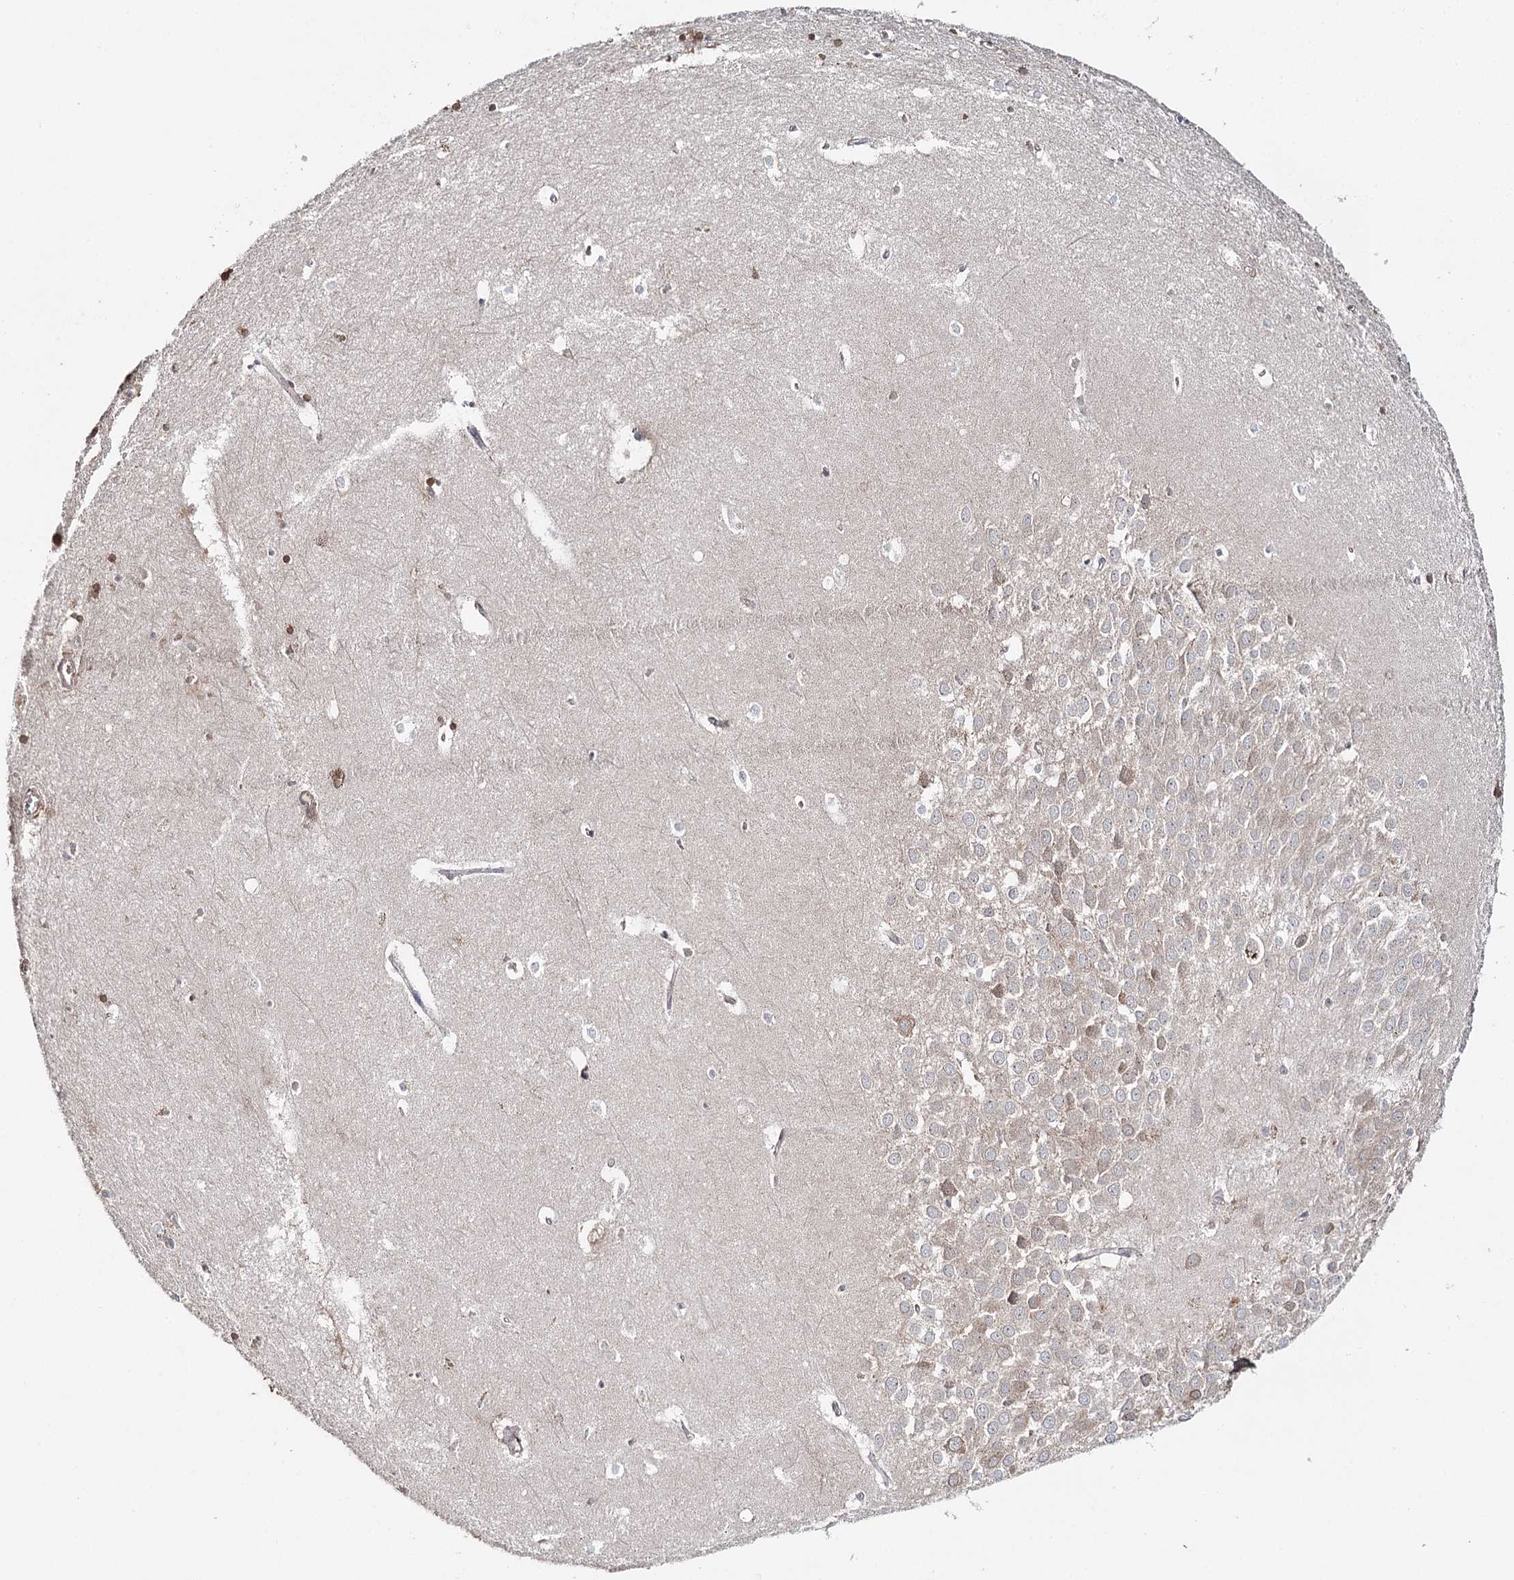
{"staining": {"intensity": "negative", "quantity": "none", "location": "none"}, "tissue": "hippocampus", "cell_type": "Glial cells", "image_type": "normal", "snomed": [{"axis": "morphology", "description": "Normal tissue, NOS"}, {"axis": "topography", "description": "Hippocampus"}], "caption": "IHC of unremarkable hippocampus reveals no expression in glial cells.", "gene": "SYVN1", "patient": {"sex": "female", "age": 64}}